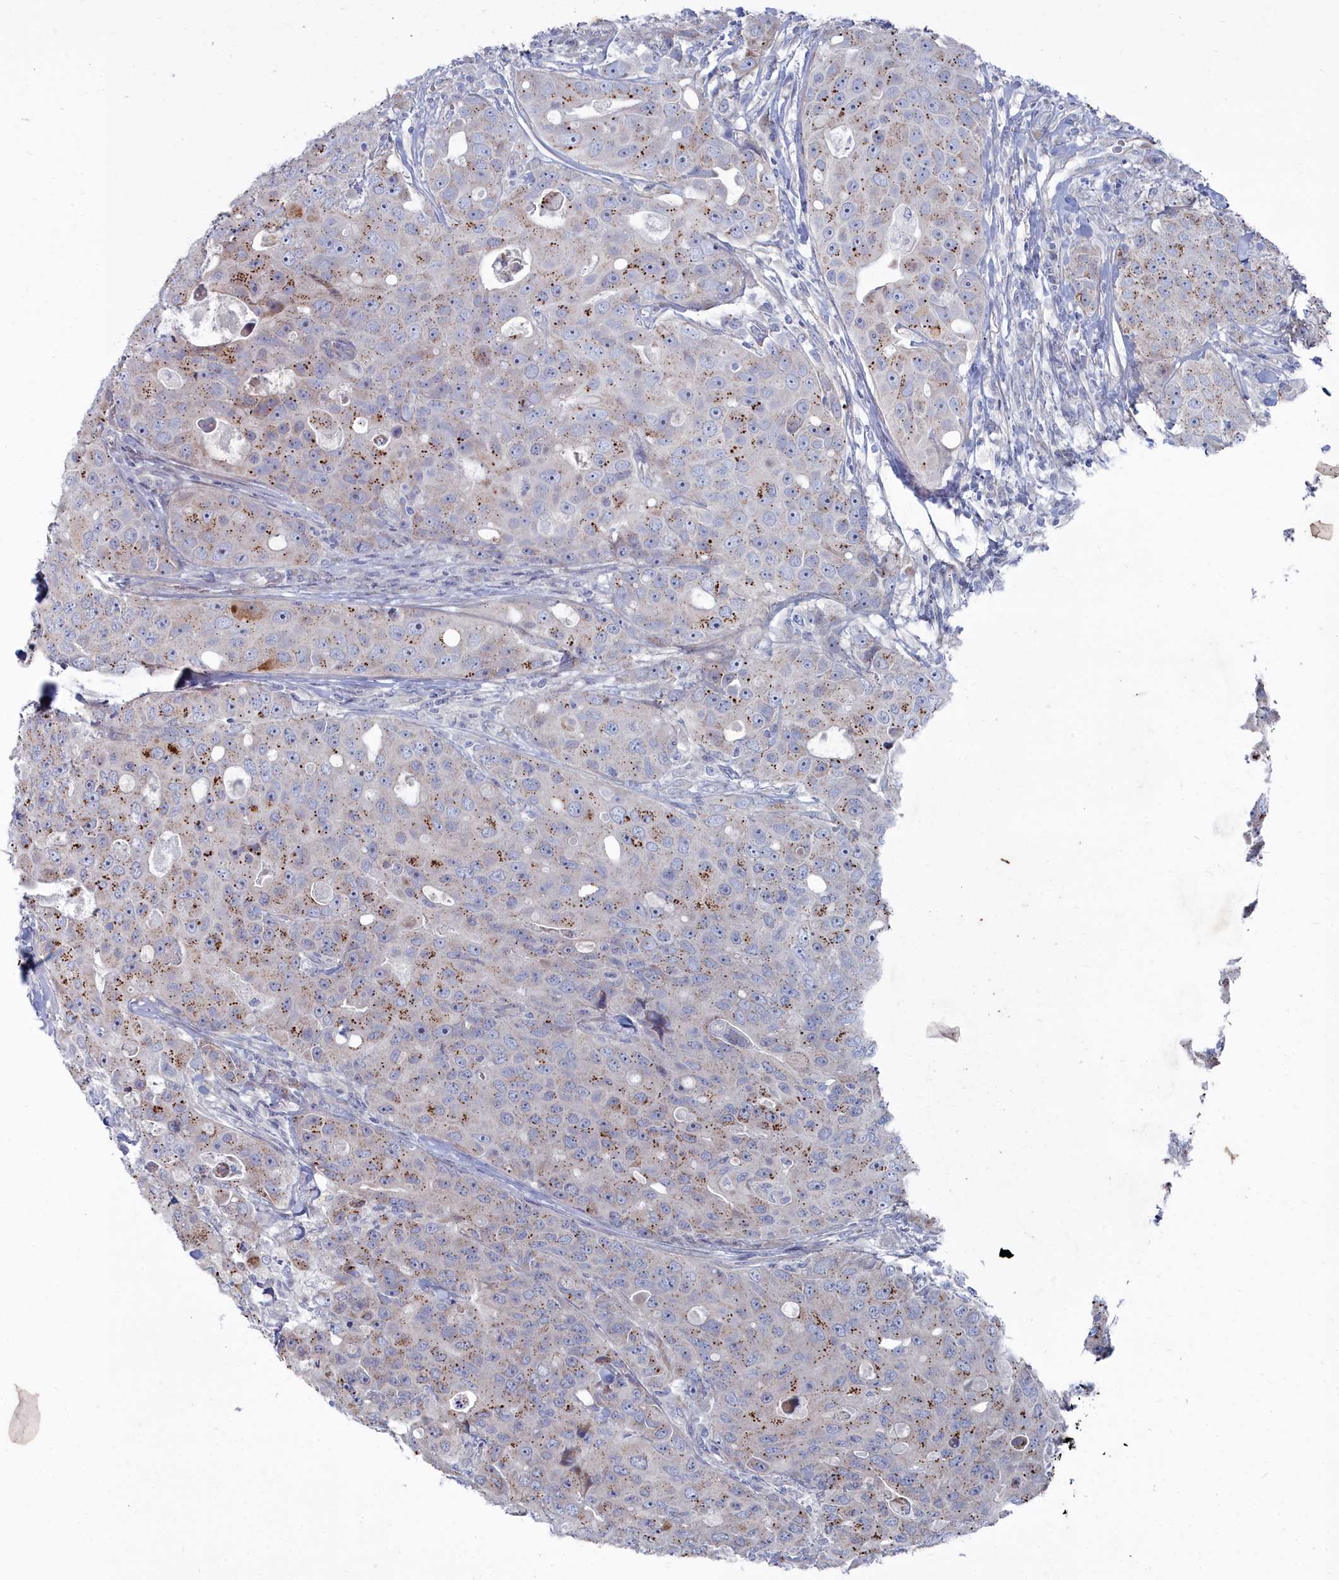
{"staining": {"intensity": "strong", "quantity": "25%-75%", "location": "cytoplasmic/membranous"}, "tissue": "breast cancer", "cell_type": "Tumor cells", "image_type": "cancer", "snomed": [{"axis": "morphology", "description": "Duct carcinoma"}, {"axis": "topography", "description": "Breast"}], "caption": "About 25%-75% of tumor cells in breast infiltrating ductal carcinoma display strong cytoplasmic/membranous protein staining as visualized by brown immunohistochemical staining.", "gene": "SHISAL2A", "patient": {"sex": "female", "age": 43}}